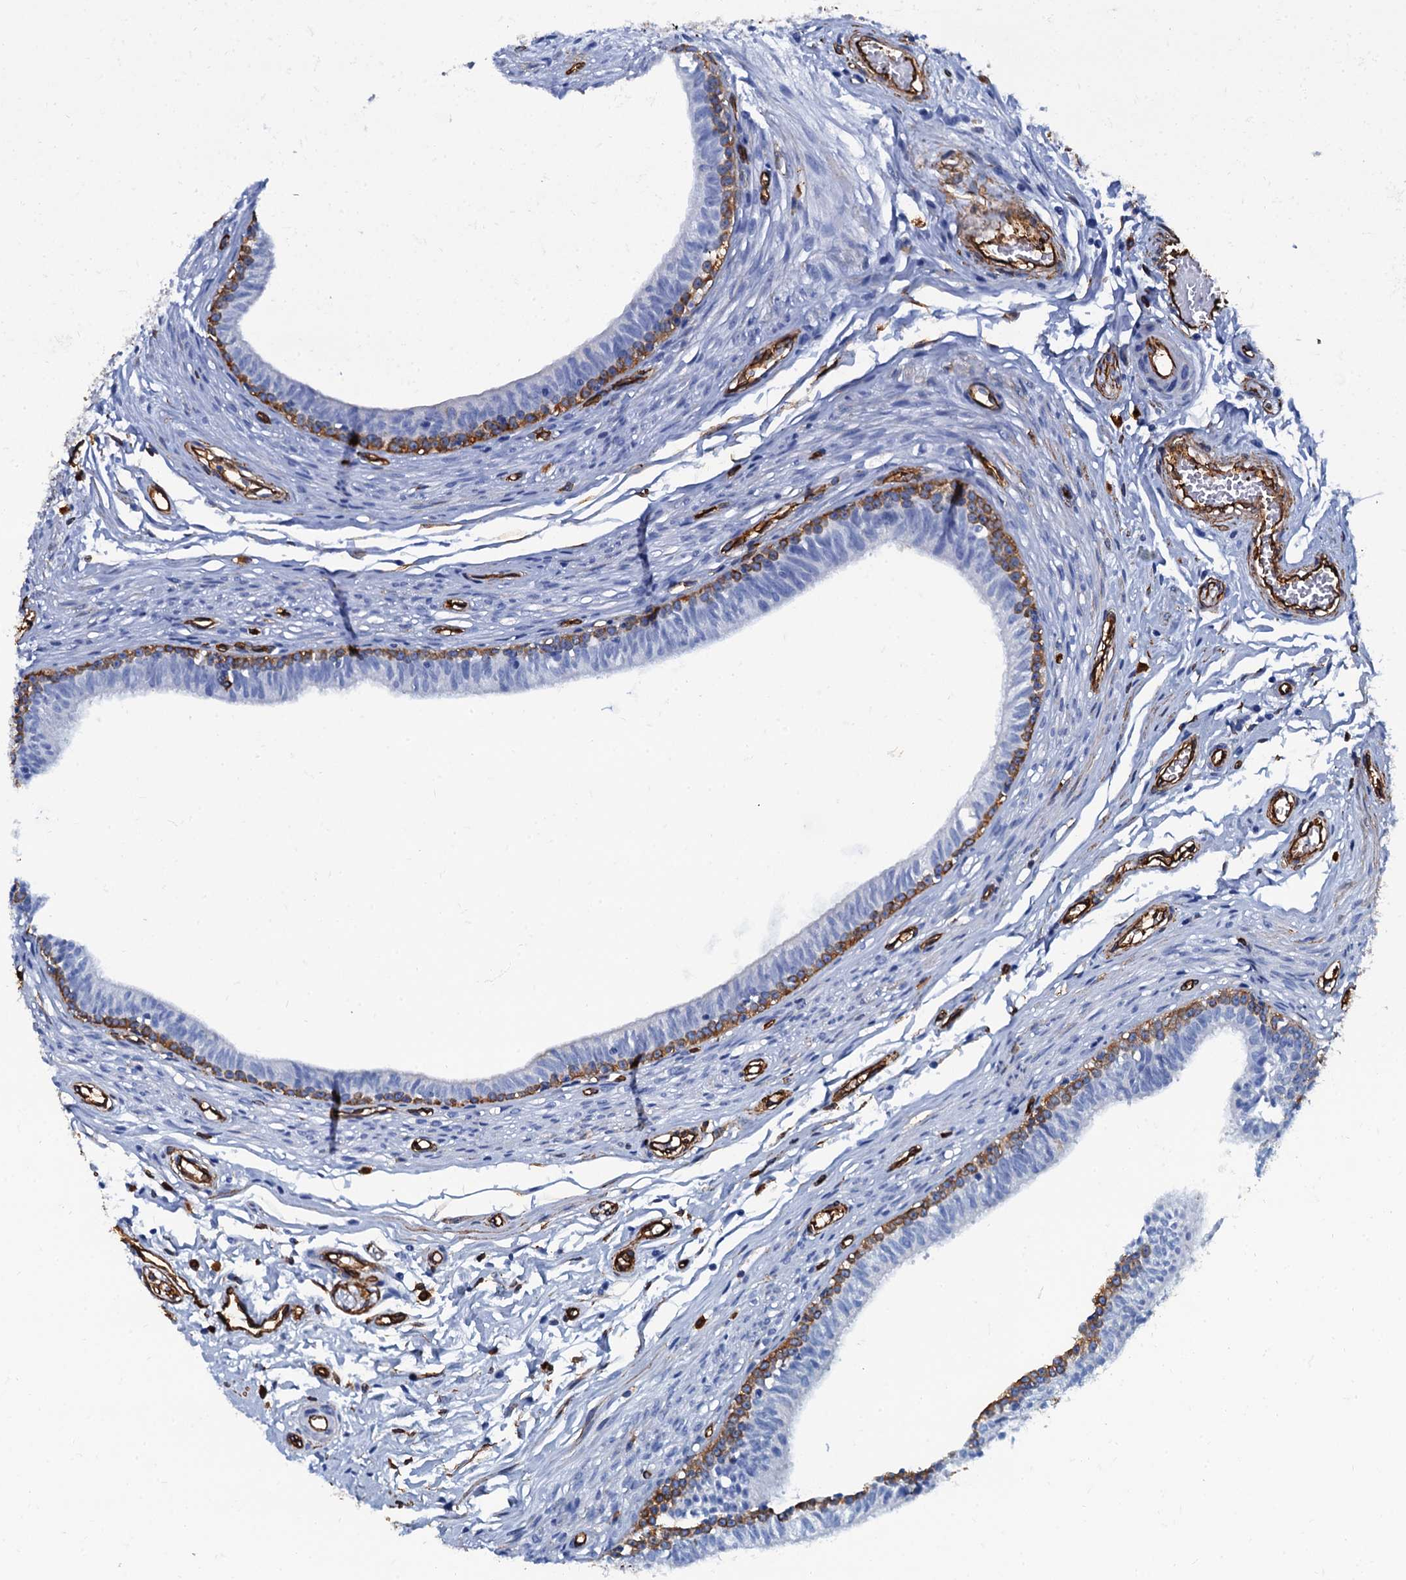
{"staining": {"intensity": "moderate", "quantity": "<25%", "location": "cytoplasmic/membranous"}, "tissue": "epididymis", "cell_type": "Glandular cells", "image_type": "normal", "snomed": [{"axis": "morphology", "description": "Normal tissue, NOS"}, {"axis": "topography", "description": "Epididymis, spermatic cord, NOS"}], "caption": "Moderate cytoplasmic/membranous expression for a protein is seen in about <25% of glandular cells of benign epididymis using immunohistochemistry.", "gene": "CAVIN2", "patient": {"sex": "male", "age": 22}}